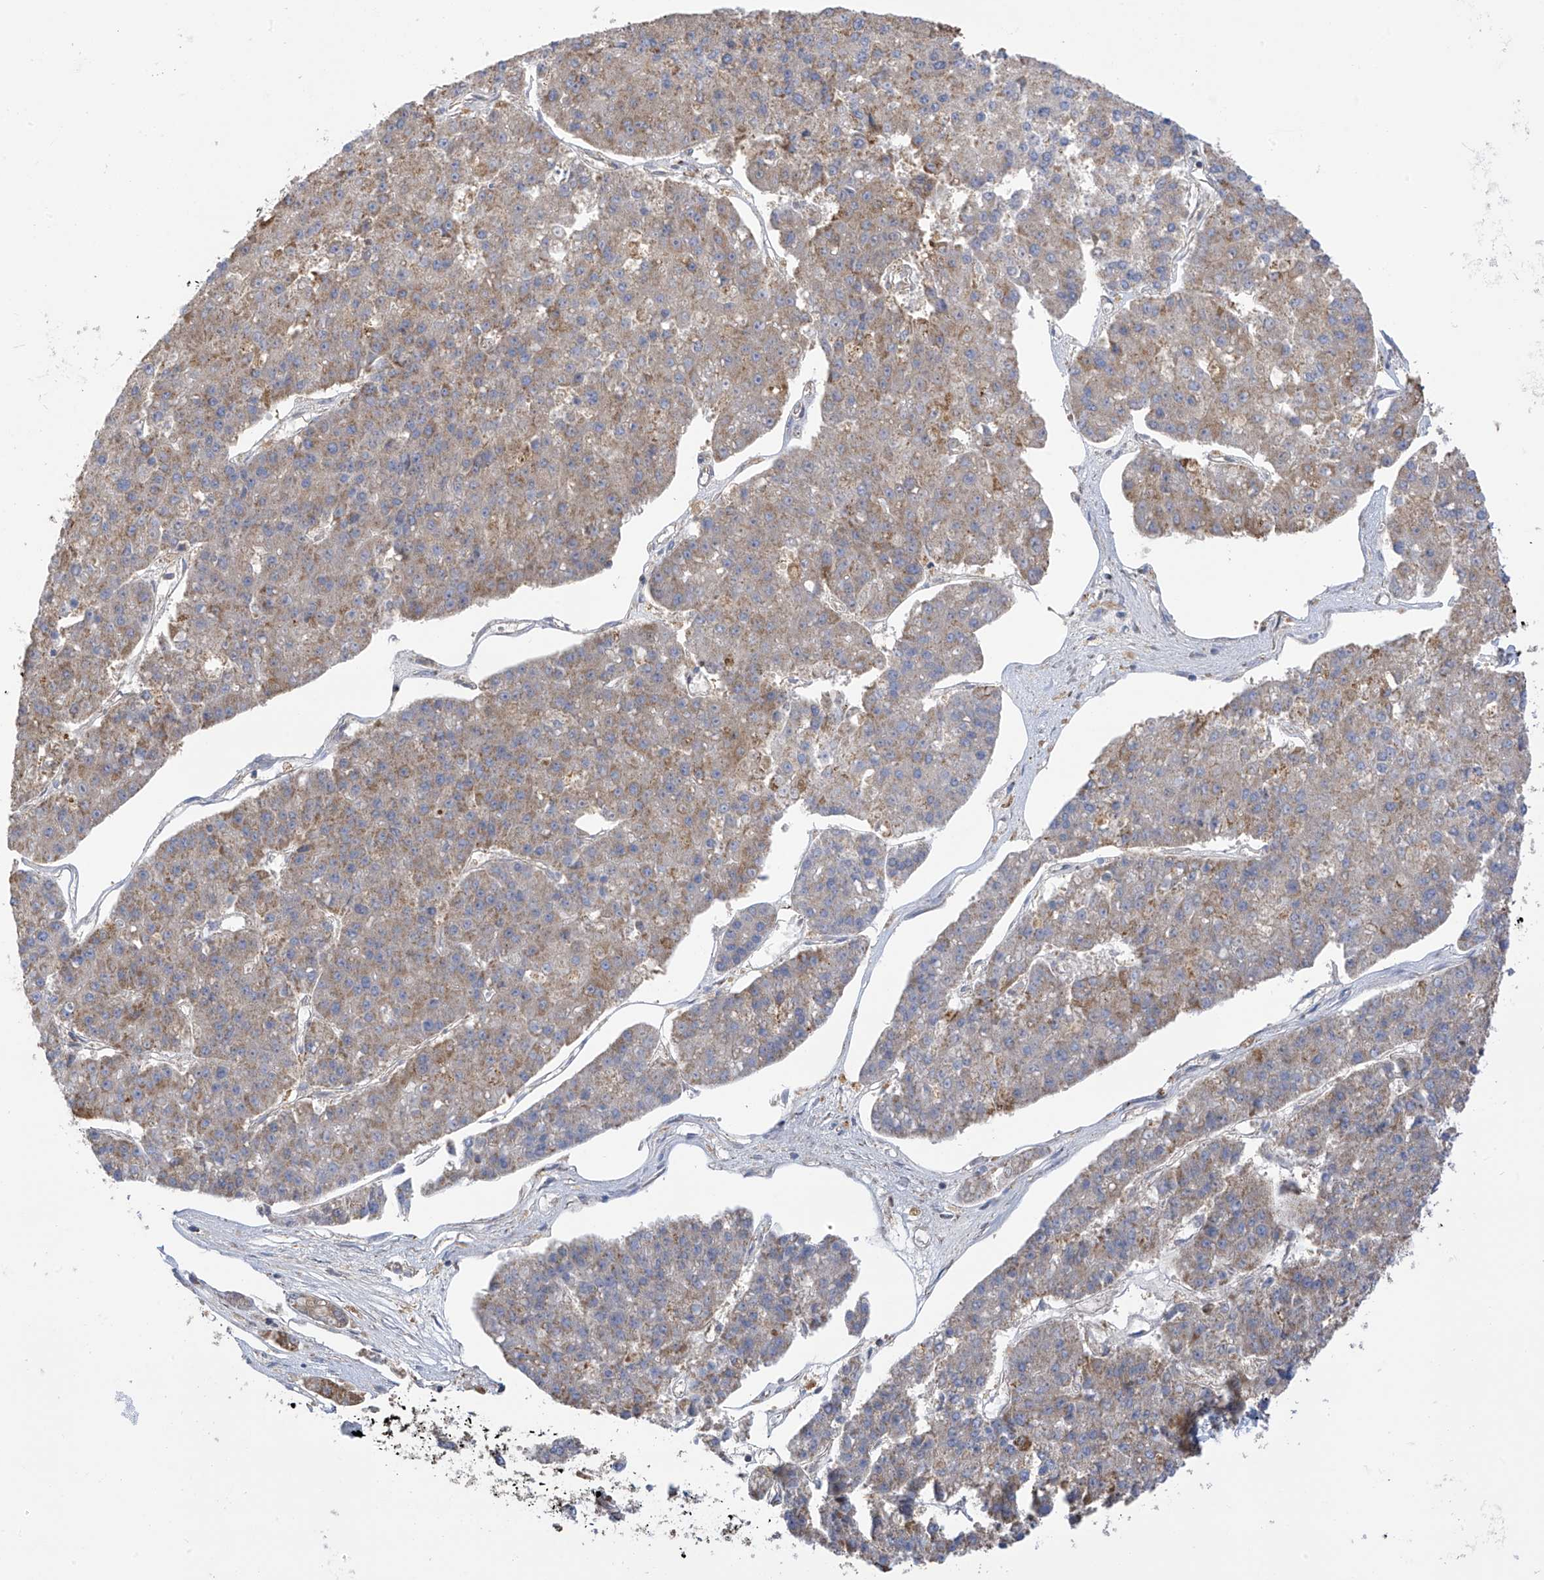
{"staining": {"intensity": "weak", "quantity": "25%-75%", "location": "cytoplasmic/membranous"}, "tissue": "pancreatic cancer", "cell_type": "Tumor cells", "image_type": "cancer", "snomed": [{"axis": "morphology", "description": "Adenocarcinoma, NOS"}, {"axis": "topography", "description": "Pancreas"}], "caption": "Approximately 25%-75% of tumor cells in human pancreatic cancer display weak cytoplasmic/membranous protein expression as visualized by brown immunohistochemical staining.", "gene": "ITM2B", "patient": {"sex": "male", "age": 50}}